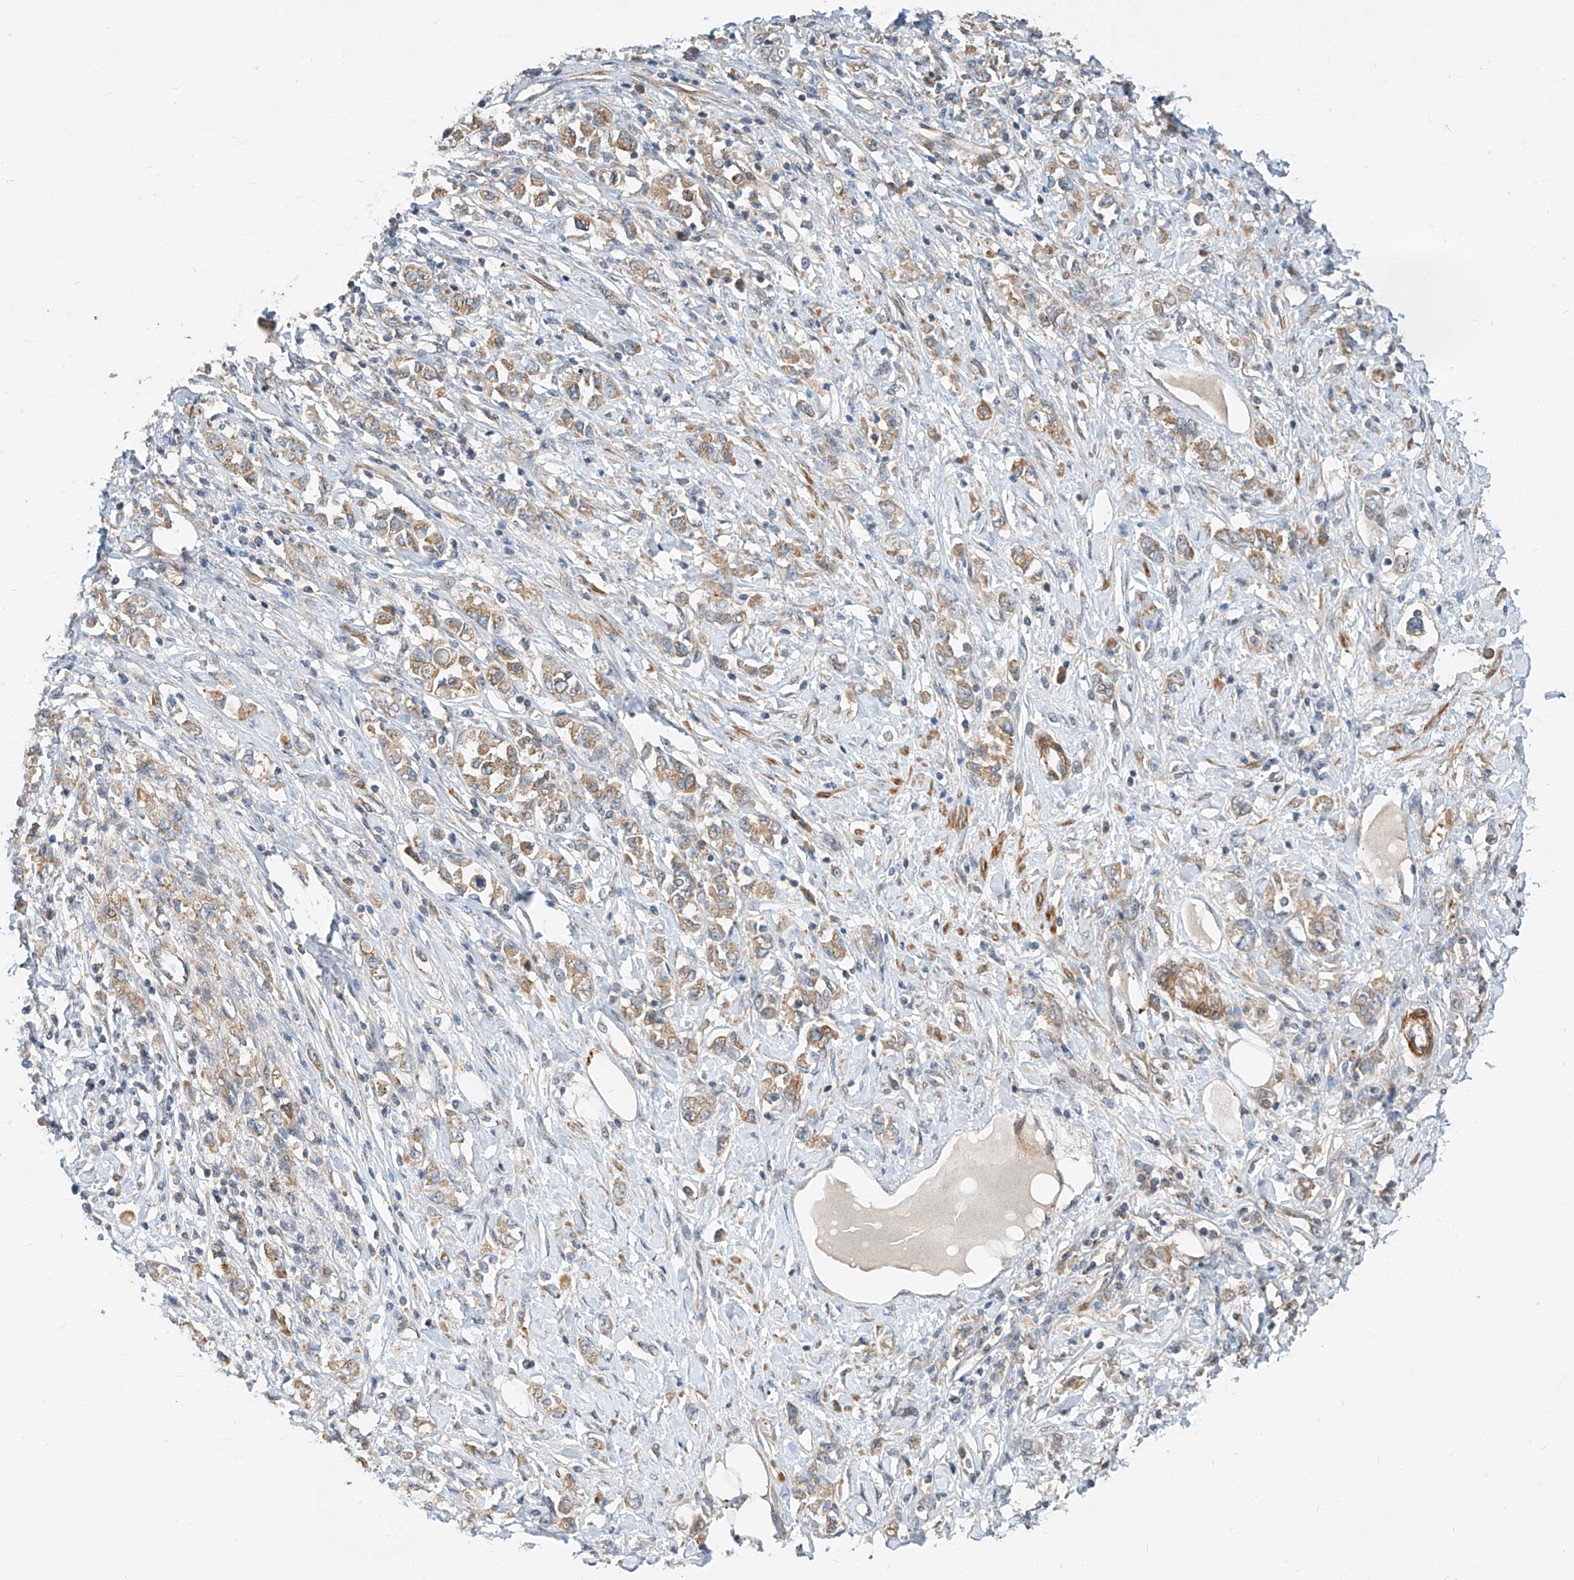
{"staining": {"intensity": "weak", "quantity": ">75%", "location": "cytoplasmic/membranous"}, "tissue": "stomach cancer", "cell_type": "Tumor cells", "image_type": "cancer", "snomed": [{"axis": "morphology", "description": "Adenocarcinoma, NOS"}, {"axis": "topography", "description": "Stomach"}], "caption": "DAB (3,3'-diaminobenzidine) immunohistochemical staining of human stomach cancer (adenocarcinoma) exhibits weak cytoplasmic/membranous protein expression in approximately >75% of tumor cells.", "gene": "CPAMD8", "patient": {"sex": "female", "age": 76}}